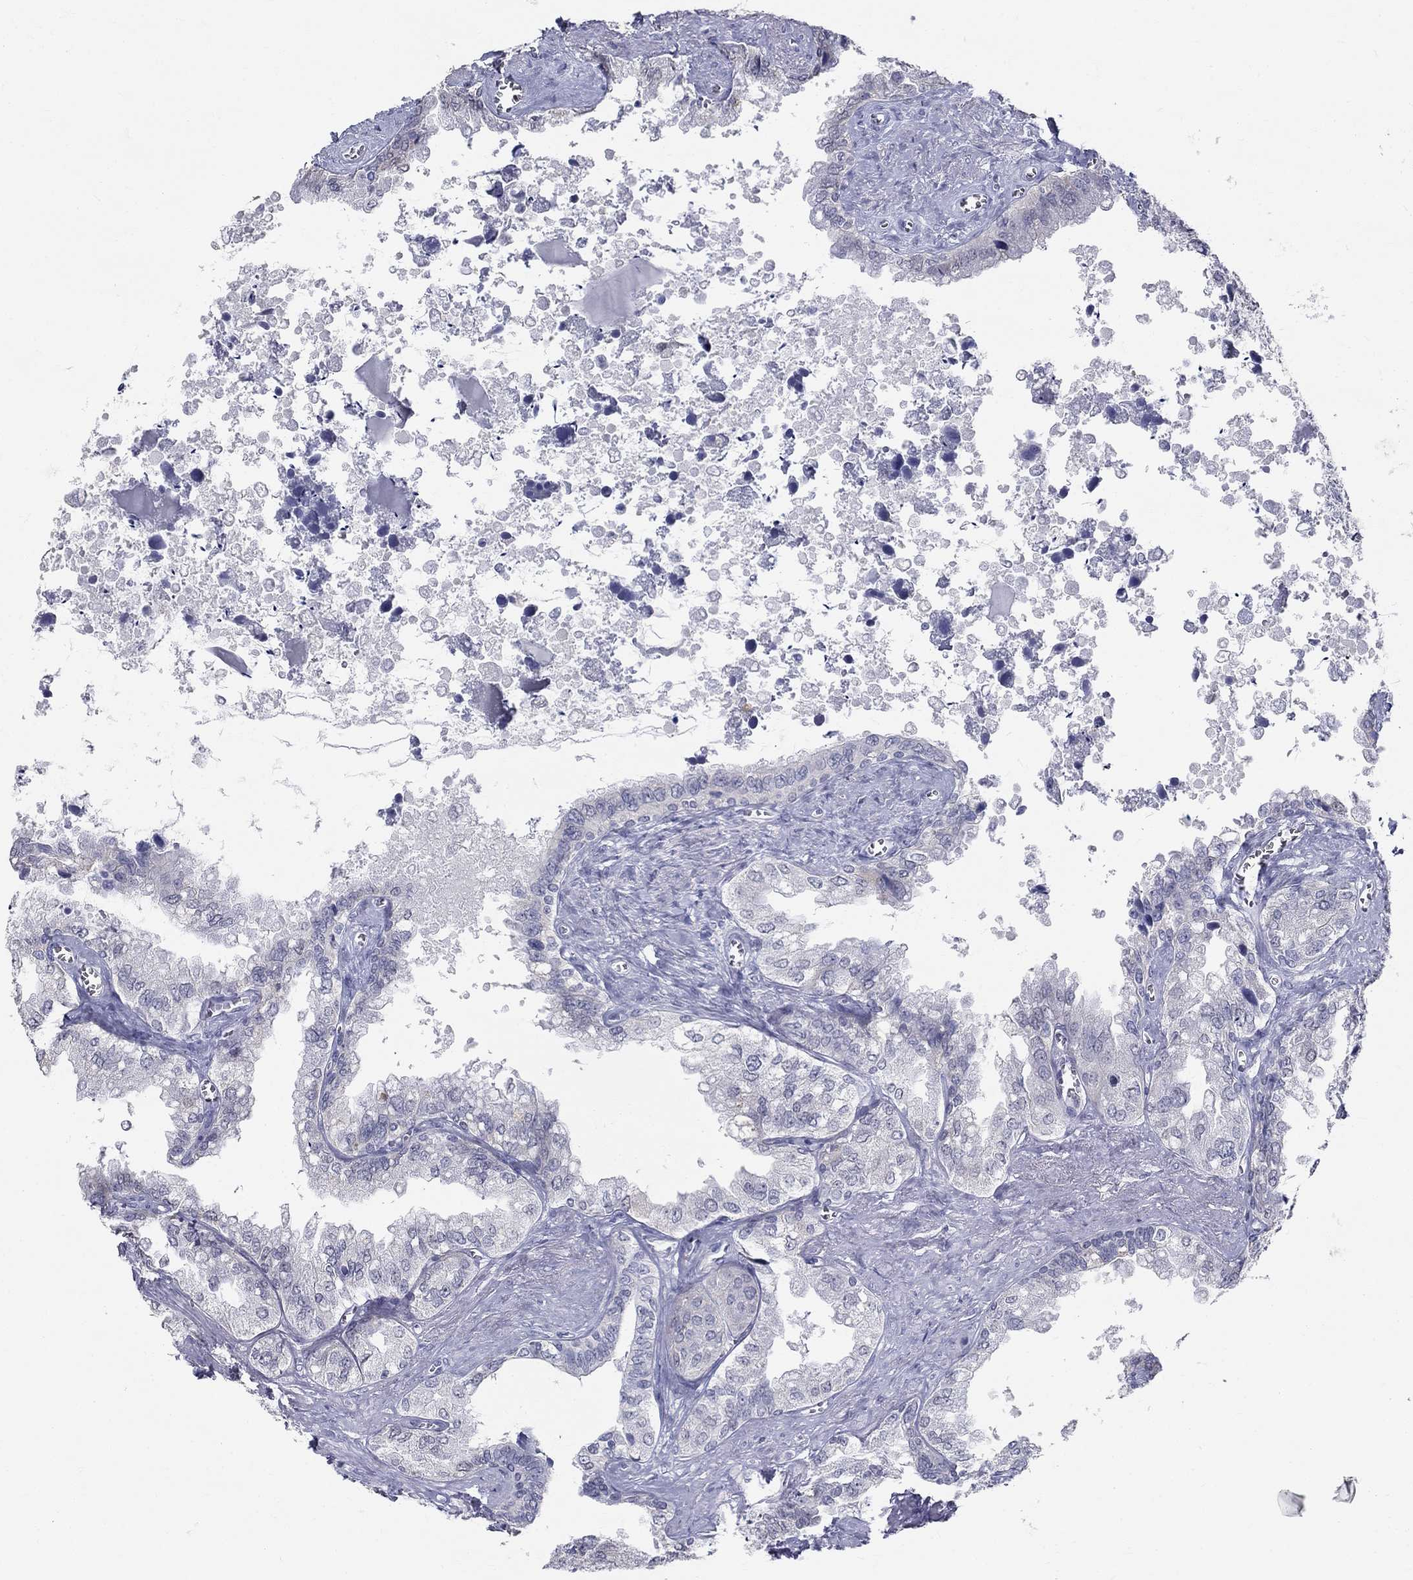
{"staining": {"intensity": "negative", "quantity": "none", "location": "none"}, "tissue": "seminal vesicle", "cell_type": "Glandular cells", "image_type": "normal", "snomed": [{"axis": "morphology", "description": "Normal tissue, NOS"}, {"axis": "topography", "description": "Seminal veicle"}], "caption": "Glandular cells show no significant positivity in normal seminal vesicle. (DAB immunohistochemistry, high magnification).", "gene": "ENSG00000290147", "patient": {"sex": "male", "age": 67}}